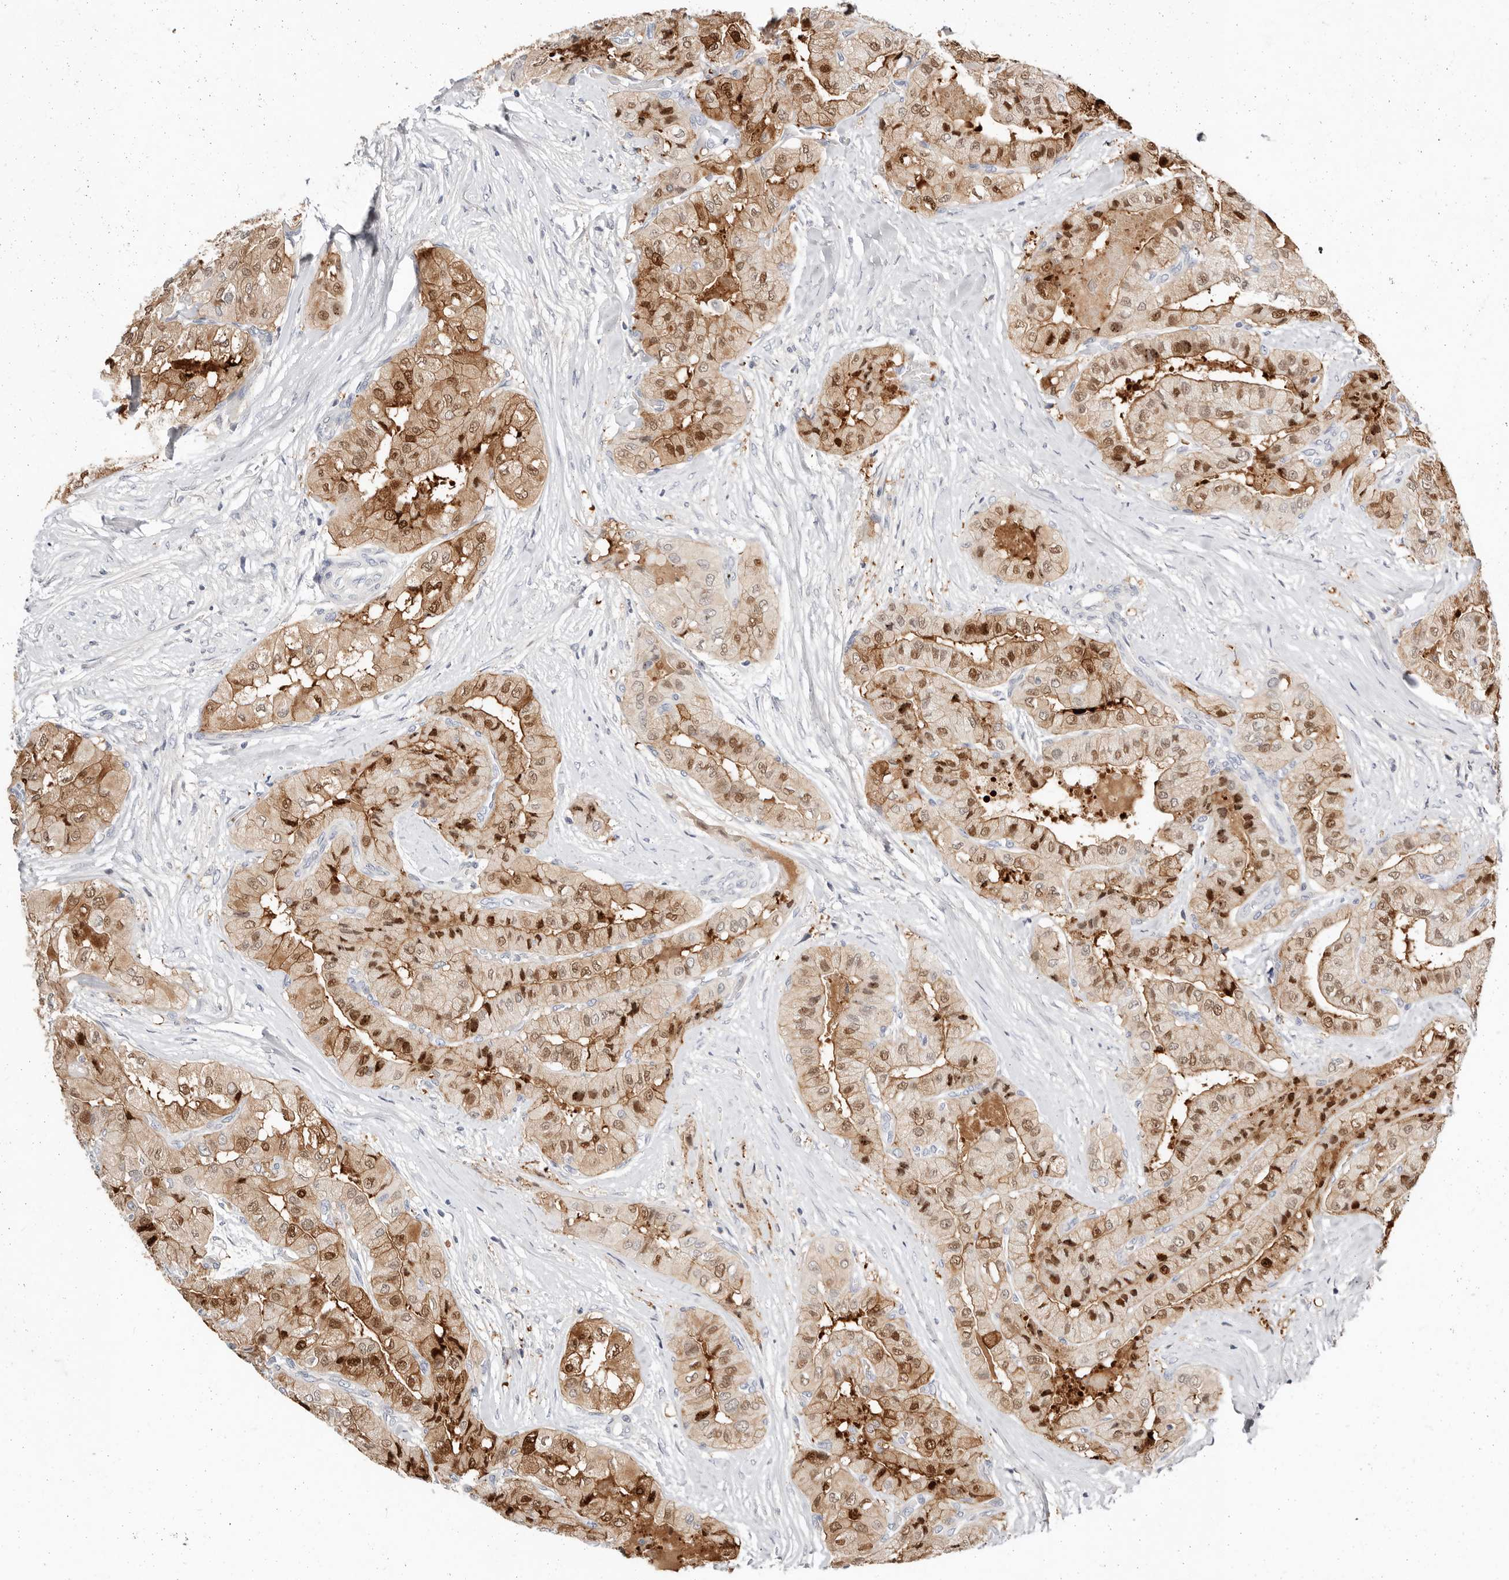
{"staining": {"intensity": "strong", "quantity": "25%-75%", "location": "cytoplasmic/membranous,nuclear"}, "tissue": "thyroid cancer", "cell_type": "Tumor cells", "image_type": "cancer", "snomed": [{"axis": "morphology", "description": "Papillary adenocarcinoma, NOS"}, {"axis": "topography", "description": "Thyroid gland"}], "caption": "DAB immunohistochemical staining of thyroid cancer (papillary adenocarcinoma) reveals strong cytoplasmic/membranous and nuclear protein staining in about 25%-75% of tumor cells.", "gene": "TMEM63B", "patient": {"sex": "female", "age": 59}}